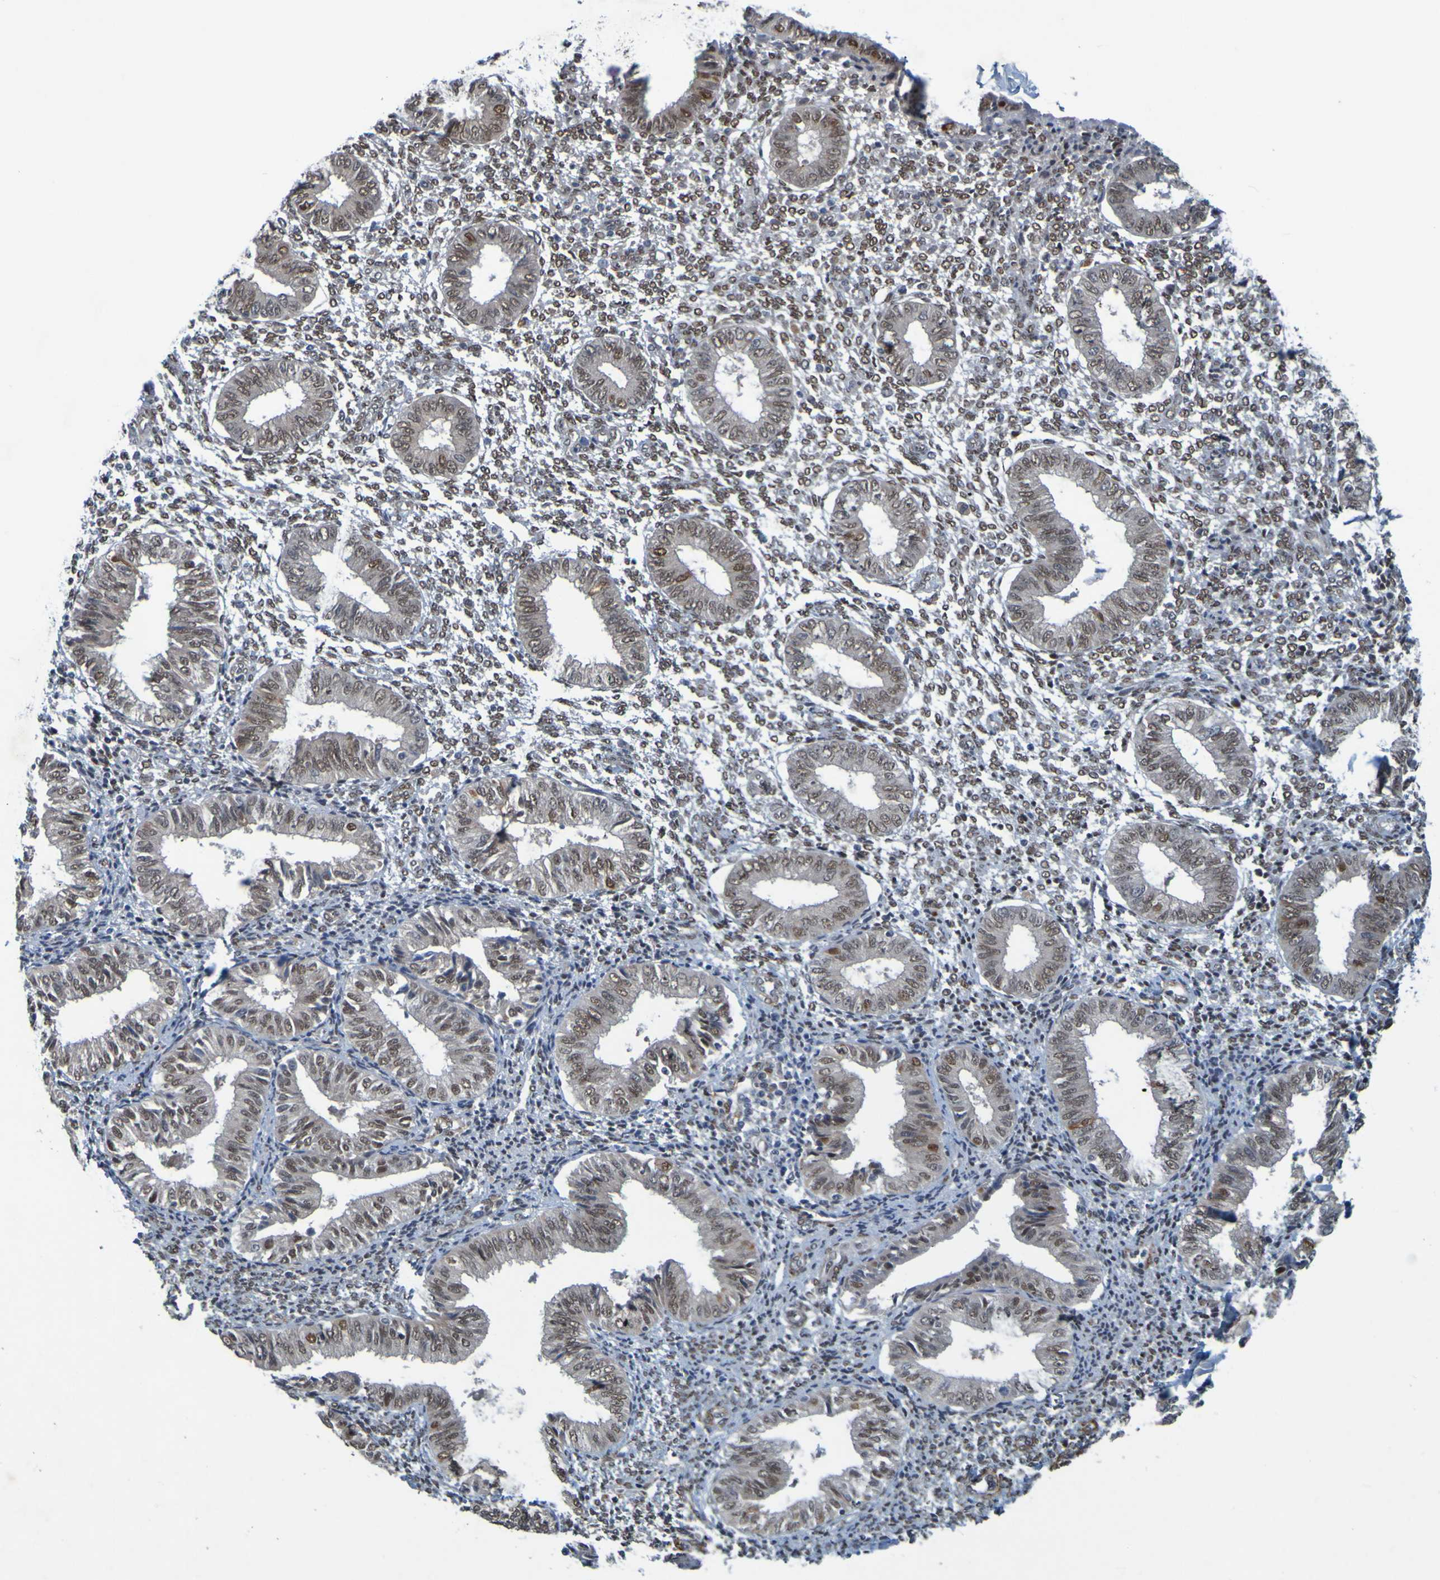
{"staining": {"intensity": "negative", "quantity": "none", "location": "none"}, "tissue": "endometrium", "cell_type": "Cells in endometrial stroma", "image_type": "normal", "snomed": [{"axis": "morphology", "description": "Normal tissue, NOS"}, {"axis": "topography", "description": "Endometrium"}], "caption": "Immunohistochemistry (IHC) histopathology image of benign endometrium stained for a protein (brown), which exhibits no staining in cells in endometrial stroma.", "gene": "MCPH1", "patient": {"sex": "female", "age": 50}}